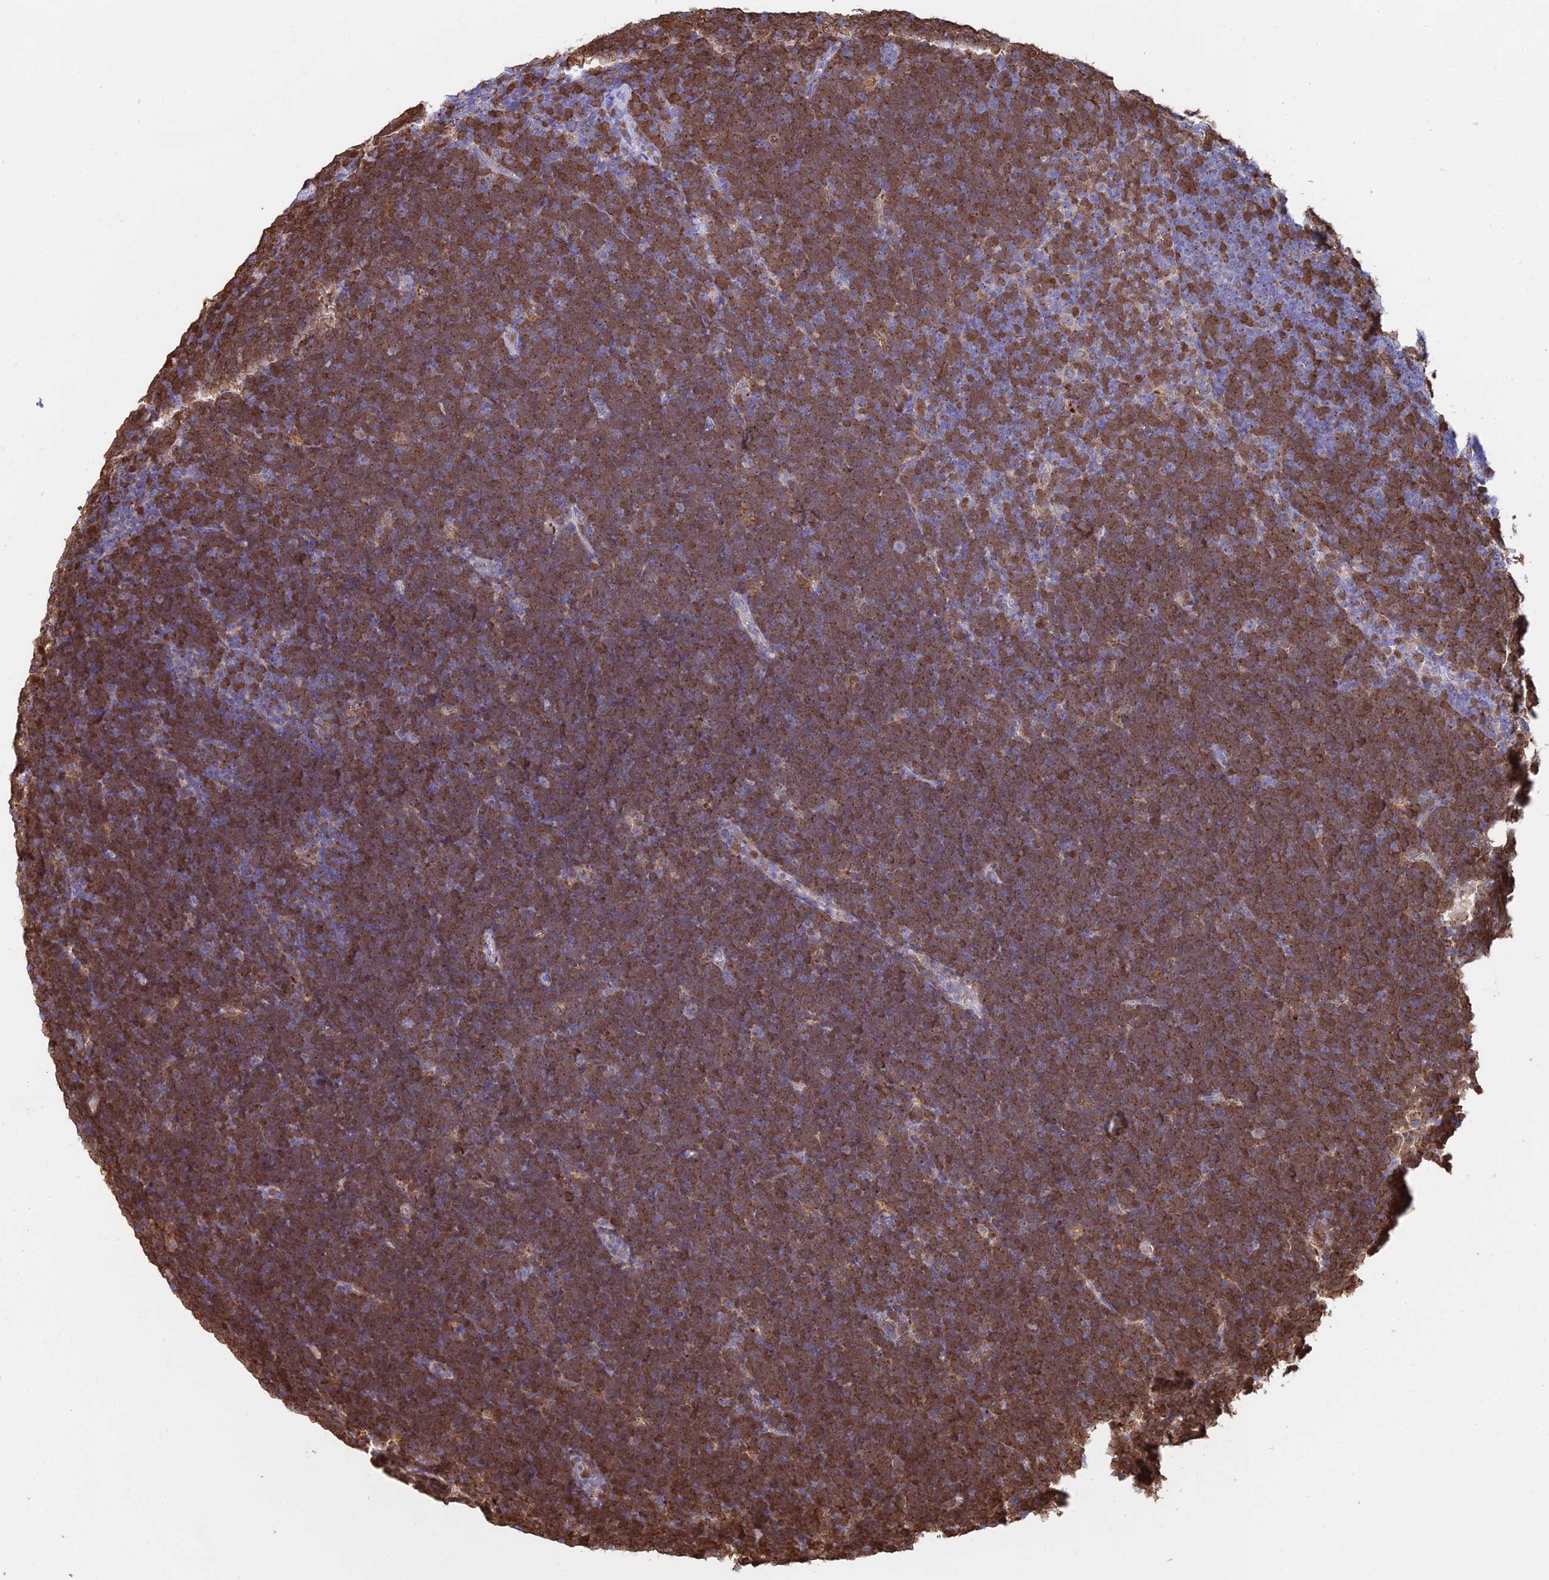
{"staining": {"intensity": "moderate", "quantity": ">75%", "location": "cytoplasmic/membranous"}, "tissue": "lymphoma", "cell_type": "Tumor cells", "image_type": "cancer", "snomed": [{"axis": "morphology", "description": "Malignant lymphoma, non-Hodgkin's type, High grade"}, {"axis": "topography", "description": "Lymph node"}], "caption": "Protein expression by immunohistochemistry (IHC) displays moderate cytoplasmic/membranous positivity in about >75% of tumor cells in lymphoma.", "gene": "HS2ST1", "patient": {"sex": "male", "age": 13}}